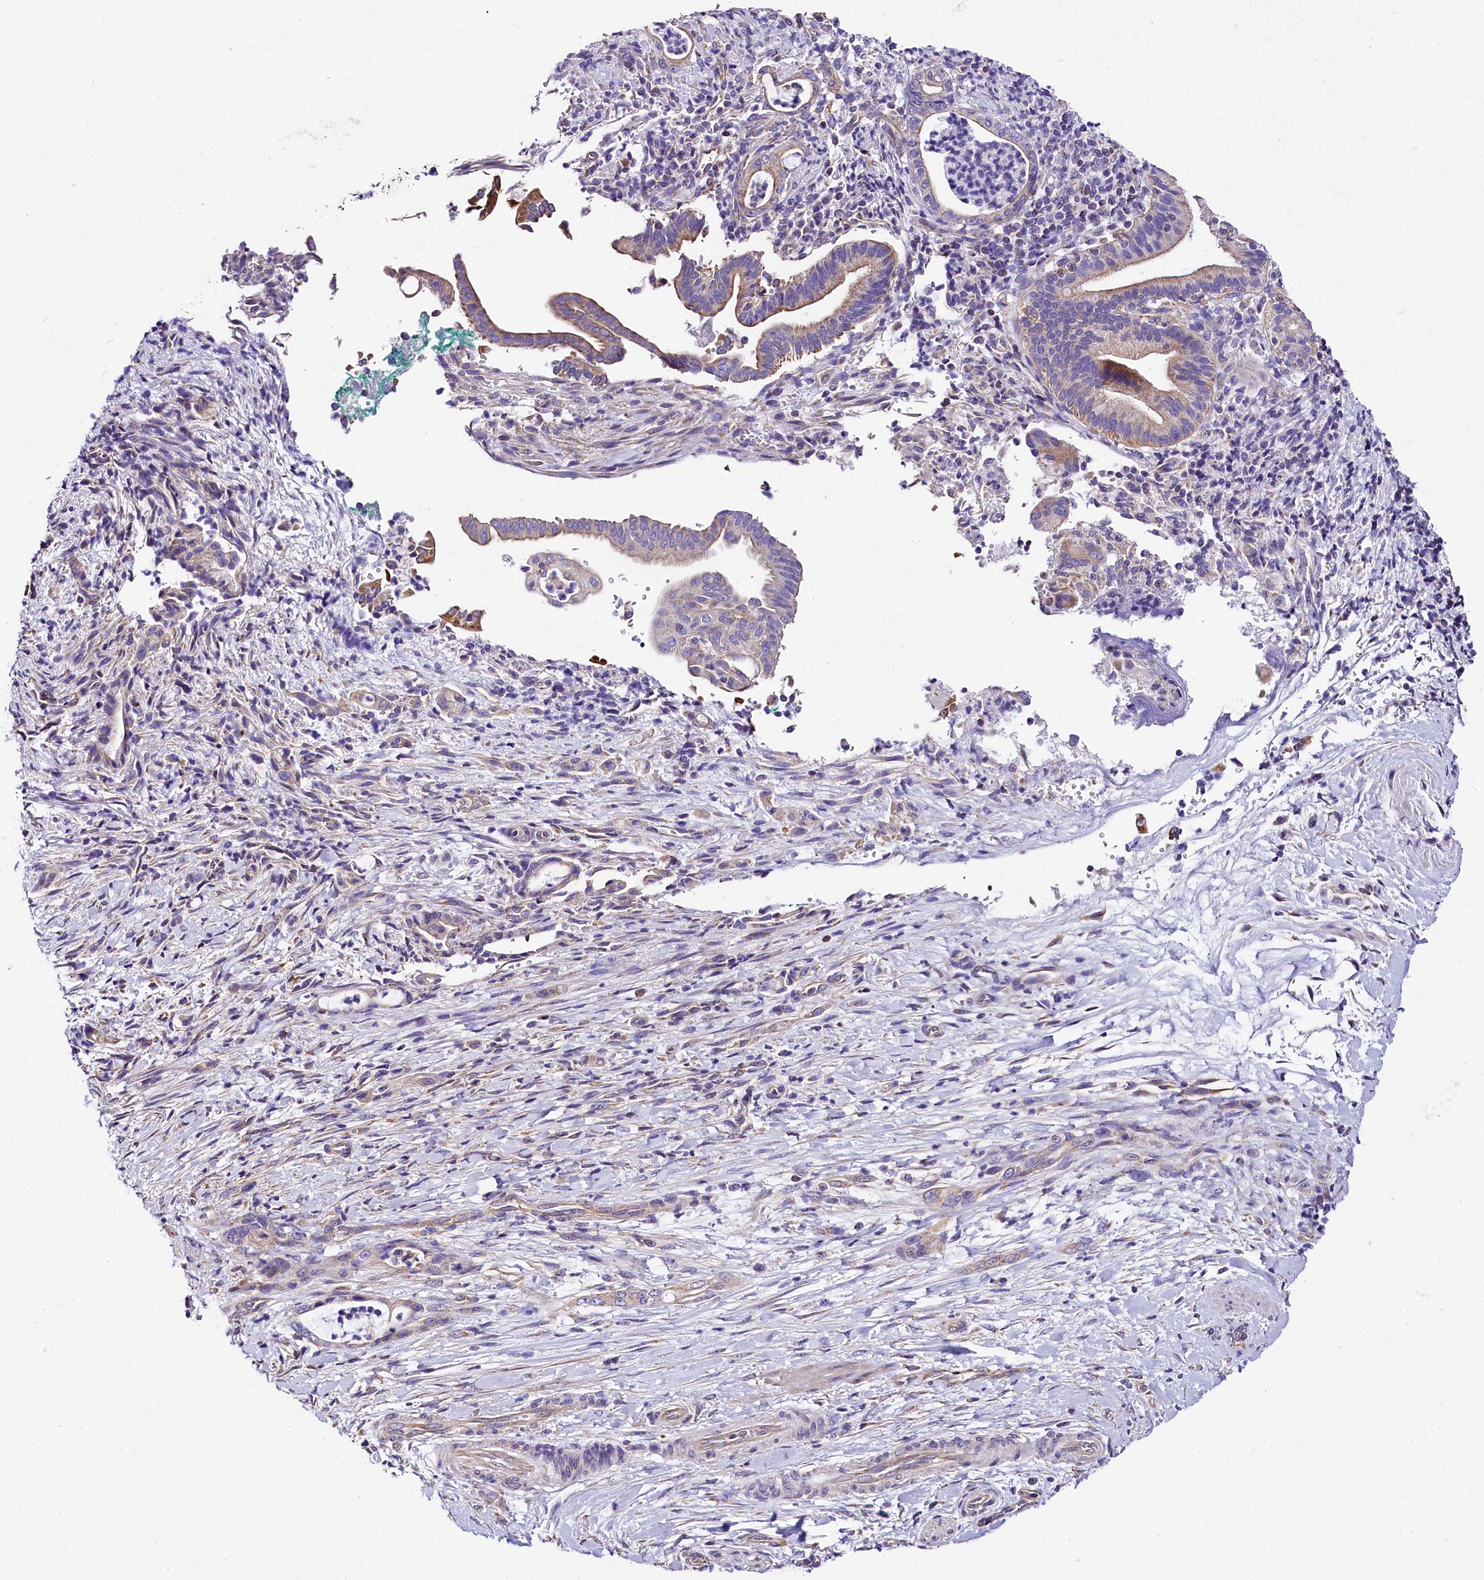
{"staining": {"intensity": "moderate", "quantity": "25%-75%", "location": "cytoplasmic/membranous"}, "tissue": "pancreatic cancer", "cell_type": "Tumor cells", "image_type": "cancer", "snomed": [{"axis": "morphology", "description": "Normal tissue, NOS"}, {"axis": "morphology", "description": "Adenocarcinoma, NOS"}, {"axis": "topography", "description": "Pancreas"}], "caption": "IHC of human pancreatic cancer (adenocarcinoma) demonstrates medium levels of moderate cytoplasmic/membranous positivity in approximately 25%-75% of tumor cells.", "gene": "ACAA2", "patient": {"sex": "female", "age": 55}}